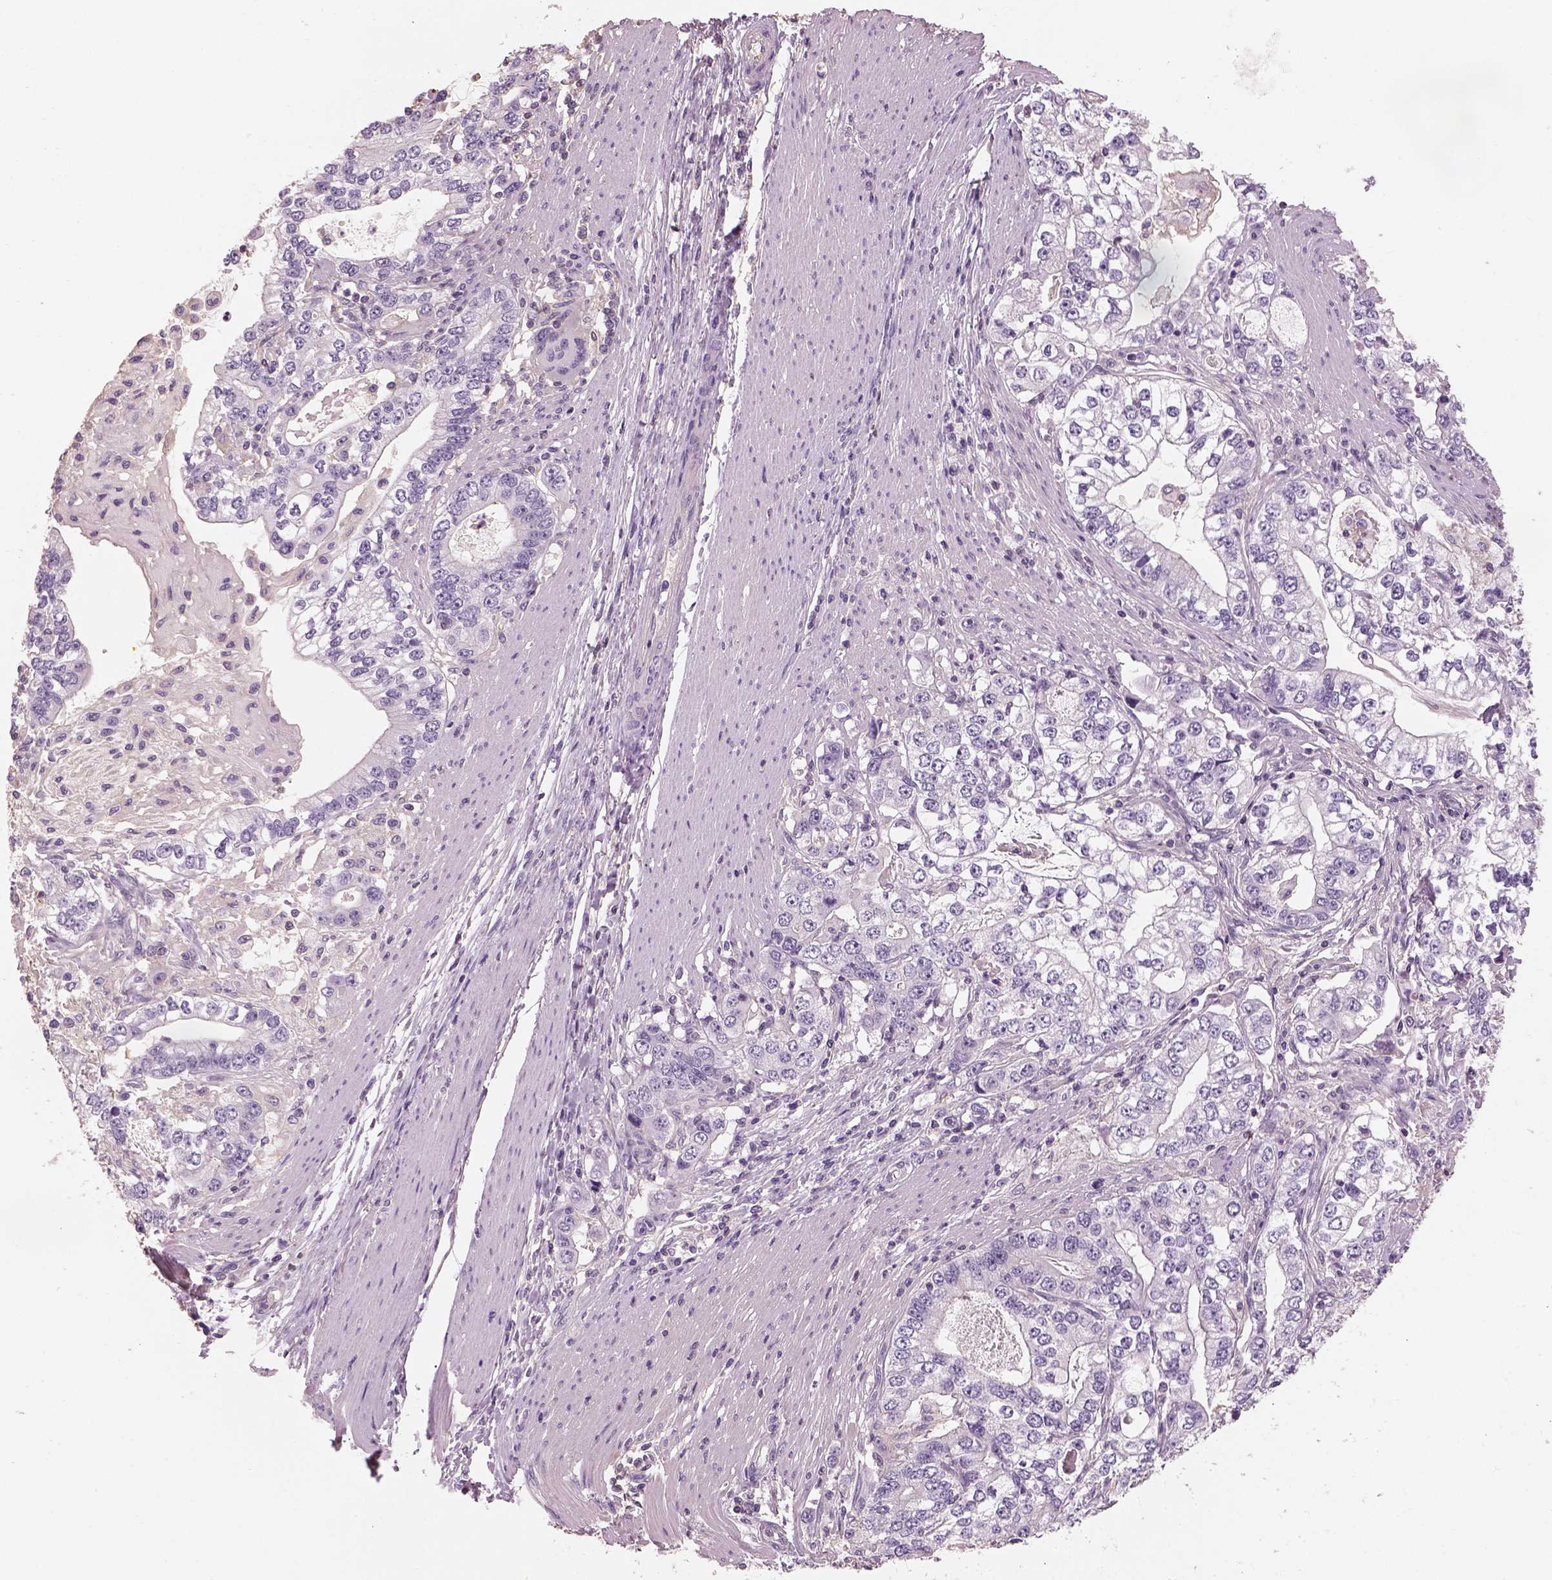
{"staining": {"intensity": "negative", "quantity": "none", "location": "none"}, "tissue": "stomach cancer", "cell_type": "Tumor cells", "image_type": "cancer", "snomed": [{"axis": "morphology", "description": "Adenocarcinoma, NOS"}, {"axis": "topography", "description": "Stomach, lower"}], "caption": "Tumor cells are negative for brown protein staining in stomach adenocarcinoma.", "gene": "OTUD6A", "patient": {"sex": "female", "age": 72}}